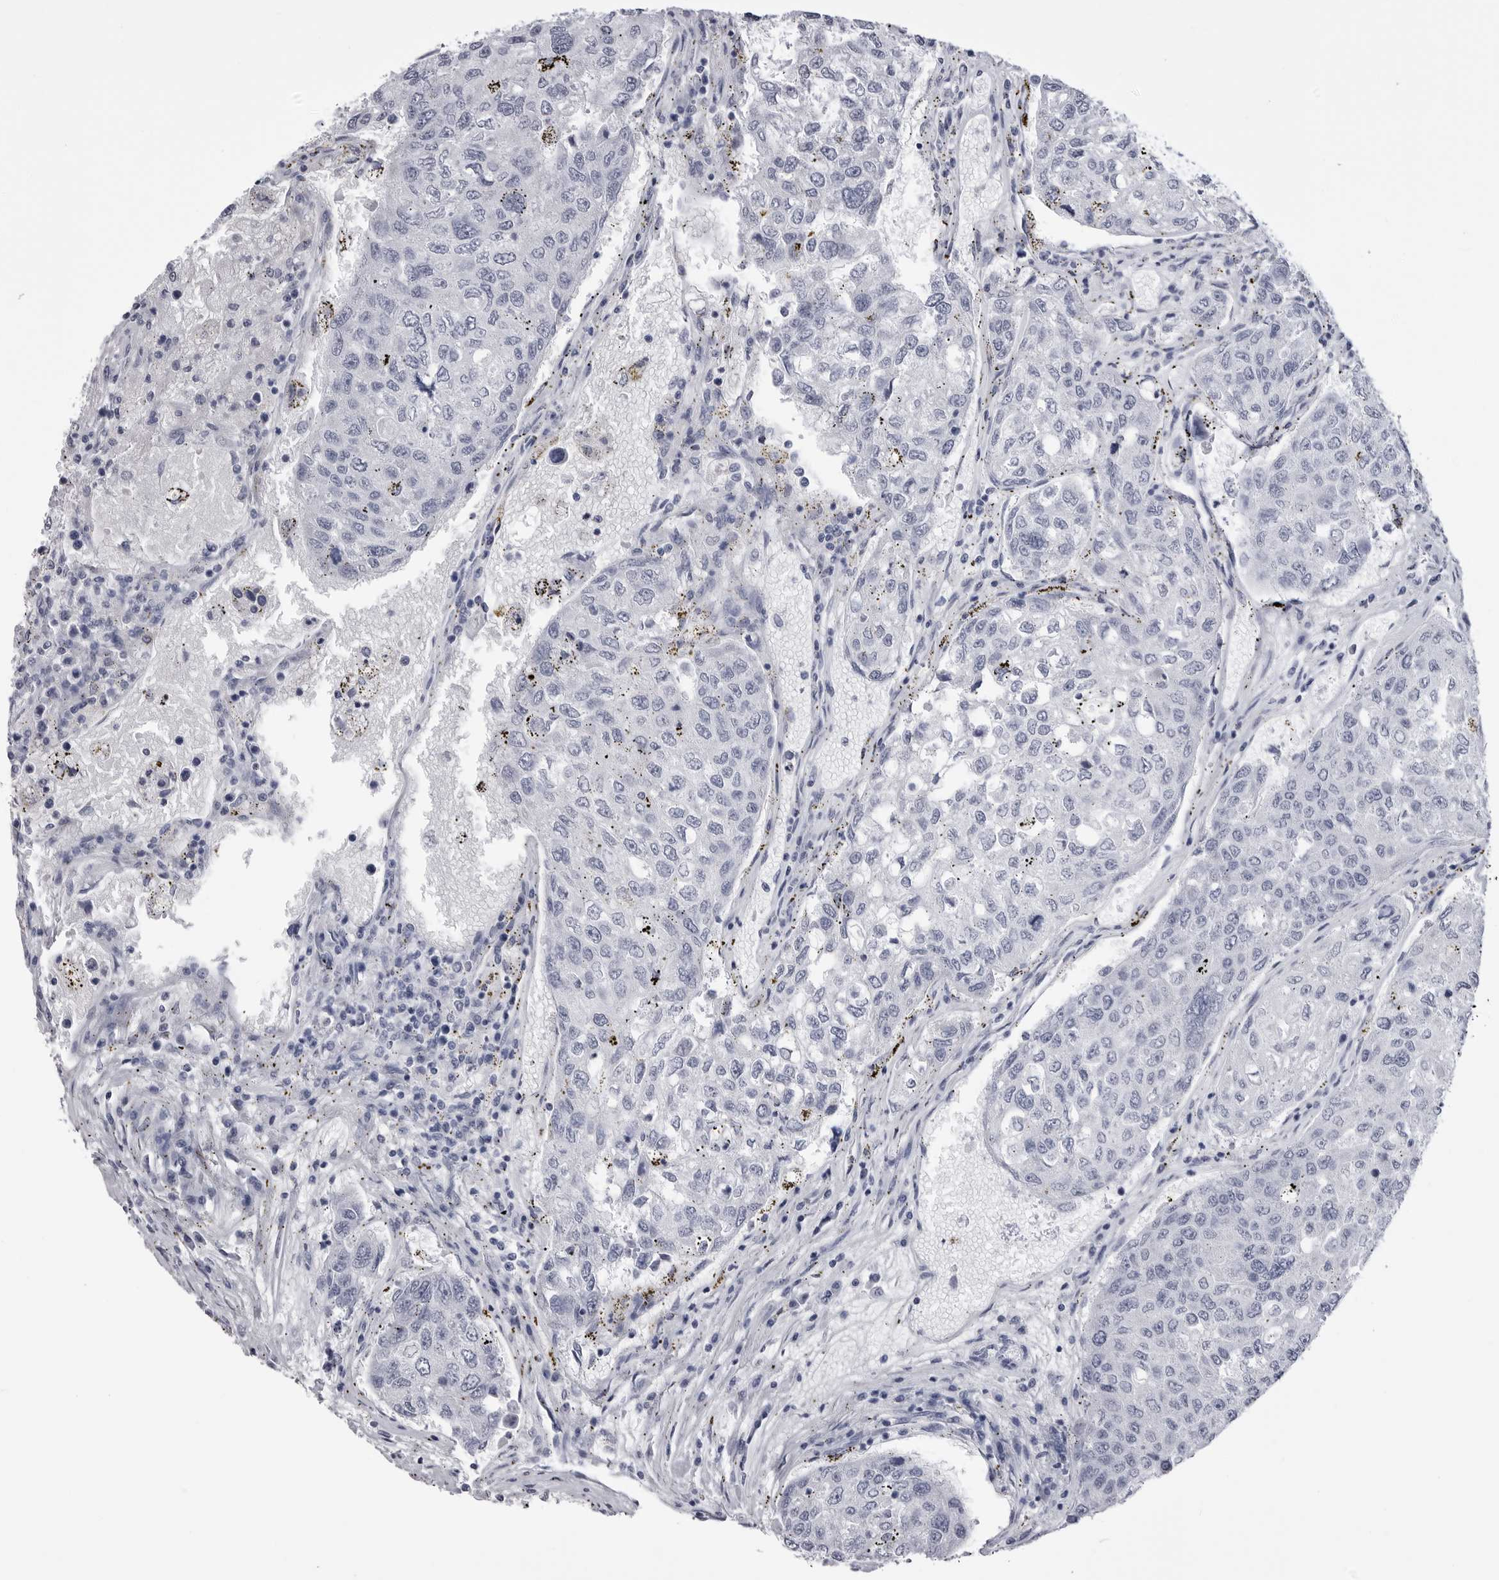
{"staining": {"intensity": "negative", "quantity": "none", "location": "none"}, "tissue": "urothelial cancer", "cell_type": "Tumor cells", "image_type": "cancer", "snomed": [{"axis": "morphology", "description": "Urothelial carcinoma, High grade"}, {"axis": "topography", "description": "Lymph node"}, {"axis": "topography", "description": "Urinary bladder"}], "caption": "Image shows no significant protein positivity in tumor cells of urothelial cancer.", "gene": "STAP2", "patient": {"sex": "male", "age": 51}}